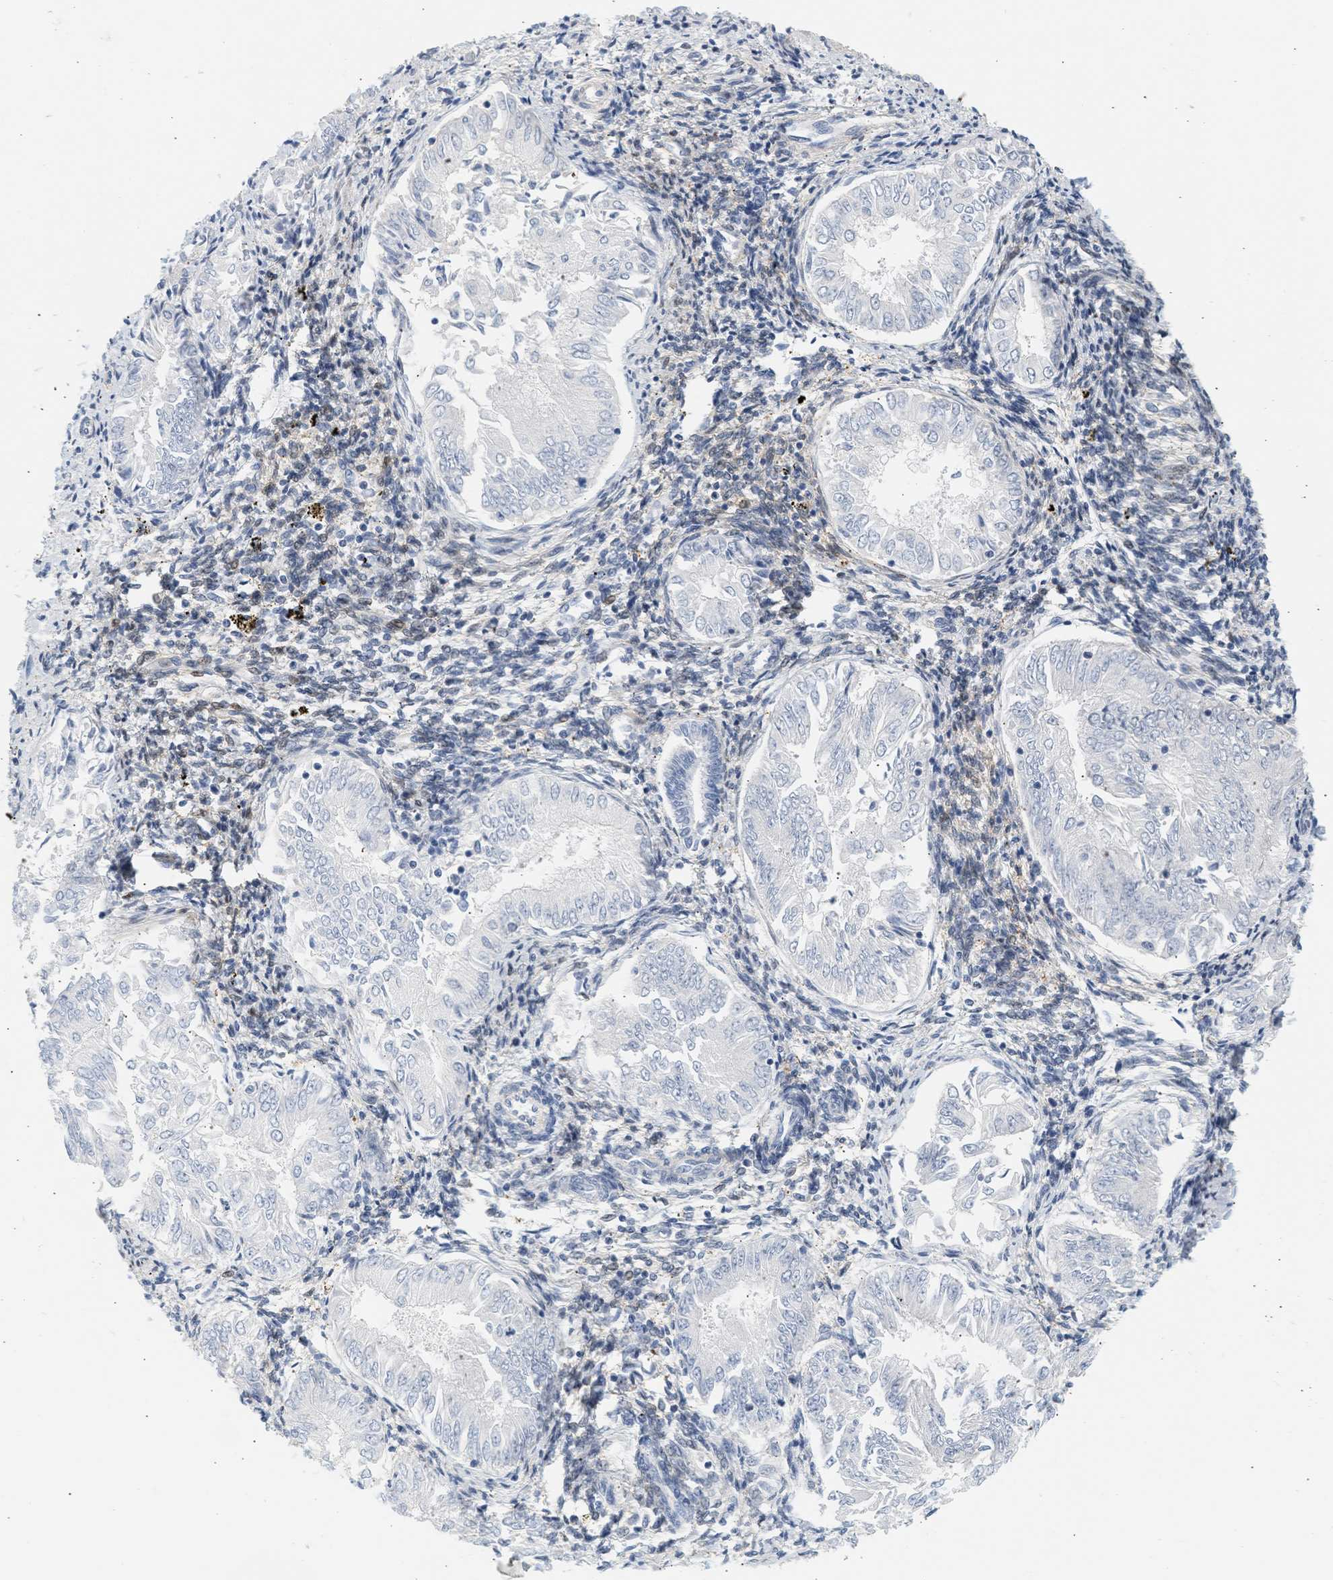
{"staining": {"intensity": "negative", "quantity": "none", "location": "none"}, "tissue": "endometrial cancer", "cell_type": "Tumor cells", "image_type": "cancer", "snomed": [{"axis": "morphology", "description": "Adenocarcinoma, NOS"}, {"axis": "topography", "description": "Endometrium"}], "caption": "This is an IHC photomicrograph of endometrial adenocarcinoma. There is no staining in tumor cells.", "gene": "SLC30A7", "patient": {"sex": "female", "age": 53}}